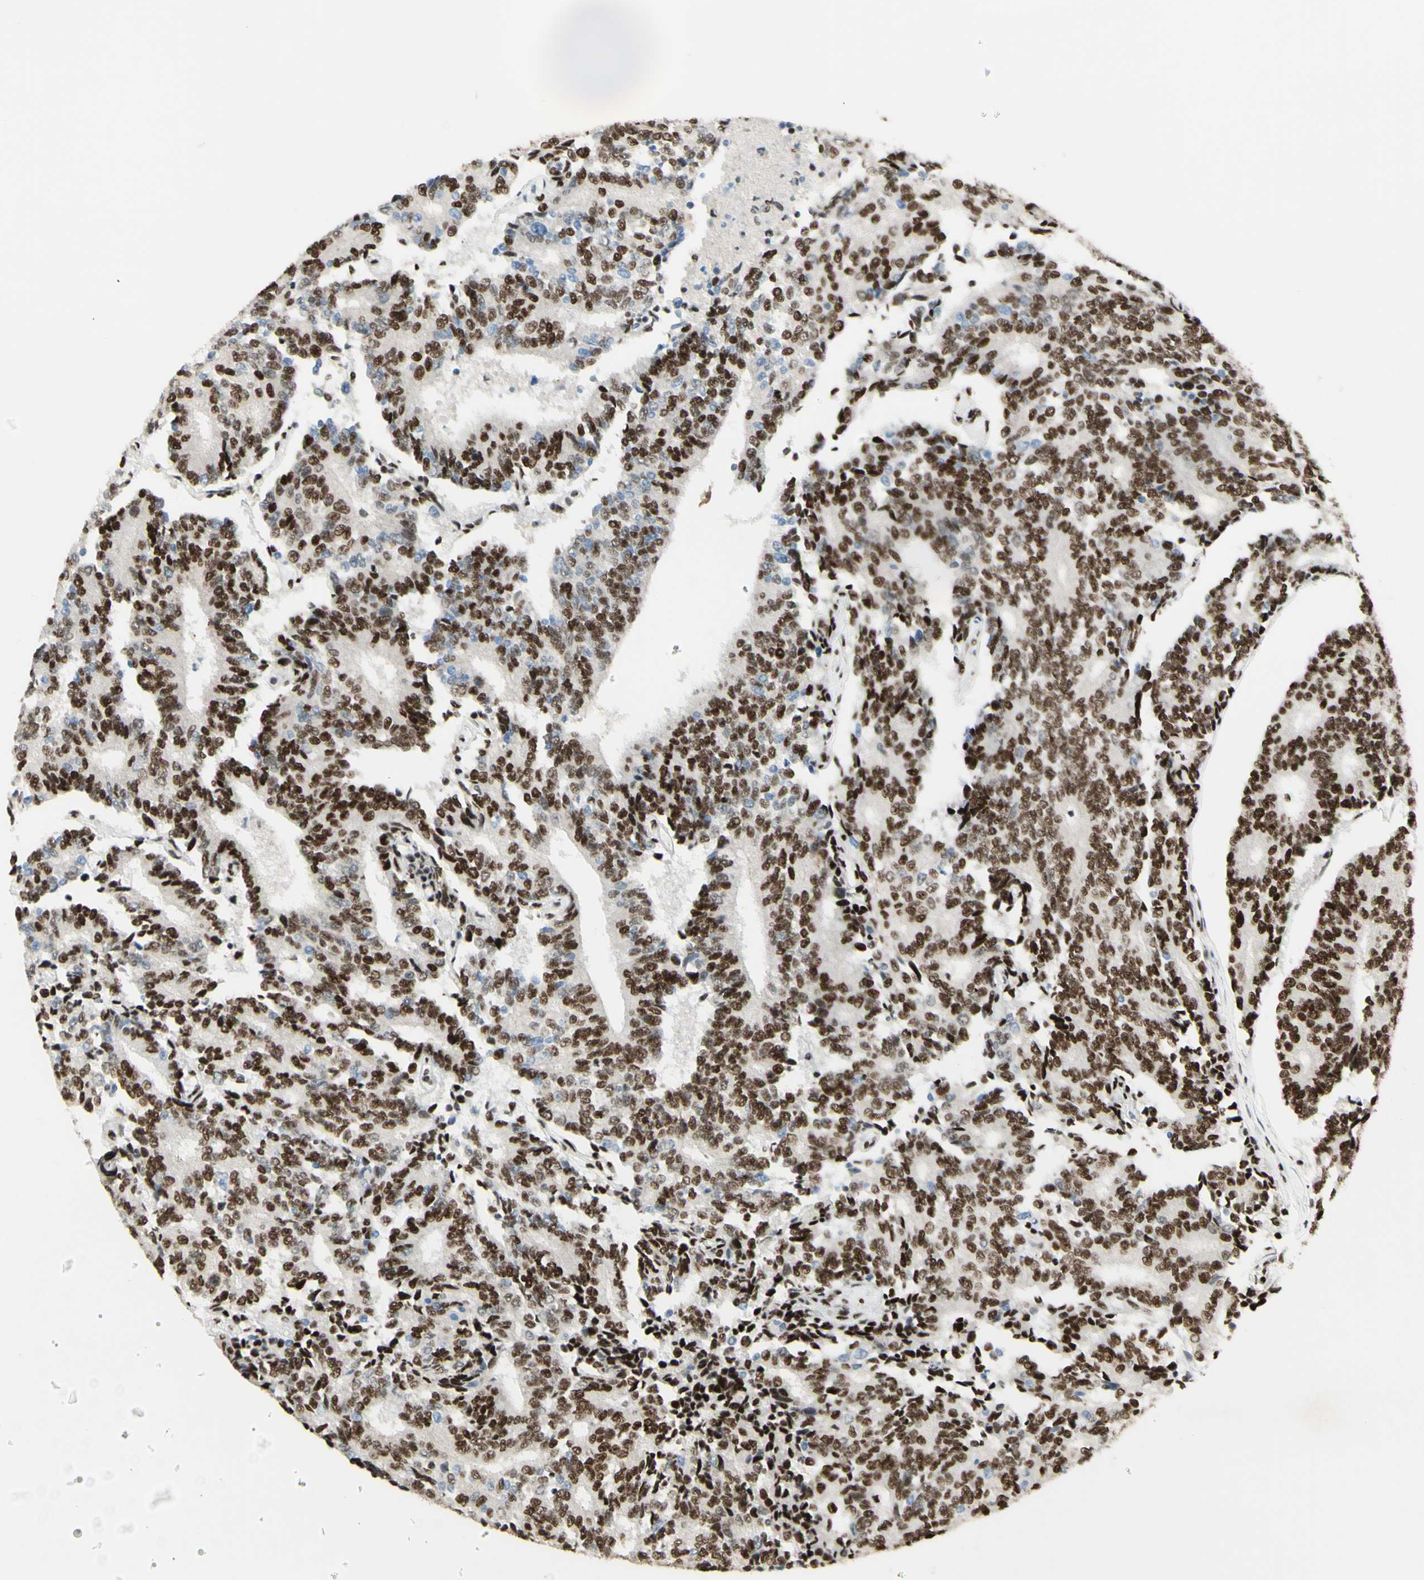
{"staining": {"intensity": "moderate", "quantity": ">75%", "location": "nuclear"}, "tissue": "prostate cancer", "cell_type": "Tumor cells", "image_type": "cancer", "snomed": [{"axis": "morphology", "description": "Normal tissue, NOS"}, {"axis": "morphology", "description": "Adenocarcinoma, High grade"}, {"axis": "topography", "description": "Prostate"}, {"axis": "topography", "description": "Seminal veicle"}], "caption": "Immunohistochemical staining of human prostate cancer (adenocarcinoma (high-grade)) shows moderate nuclear protein positivity in approximately >75% of tumor cells.", "gene": "DHX9", "patient": {"sex": "male", "age": 55}}